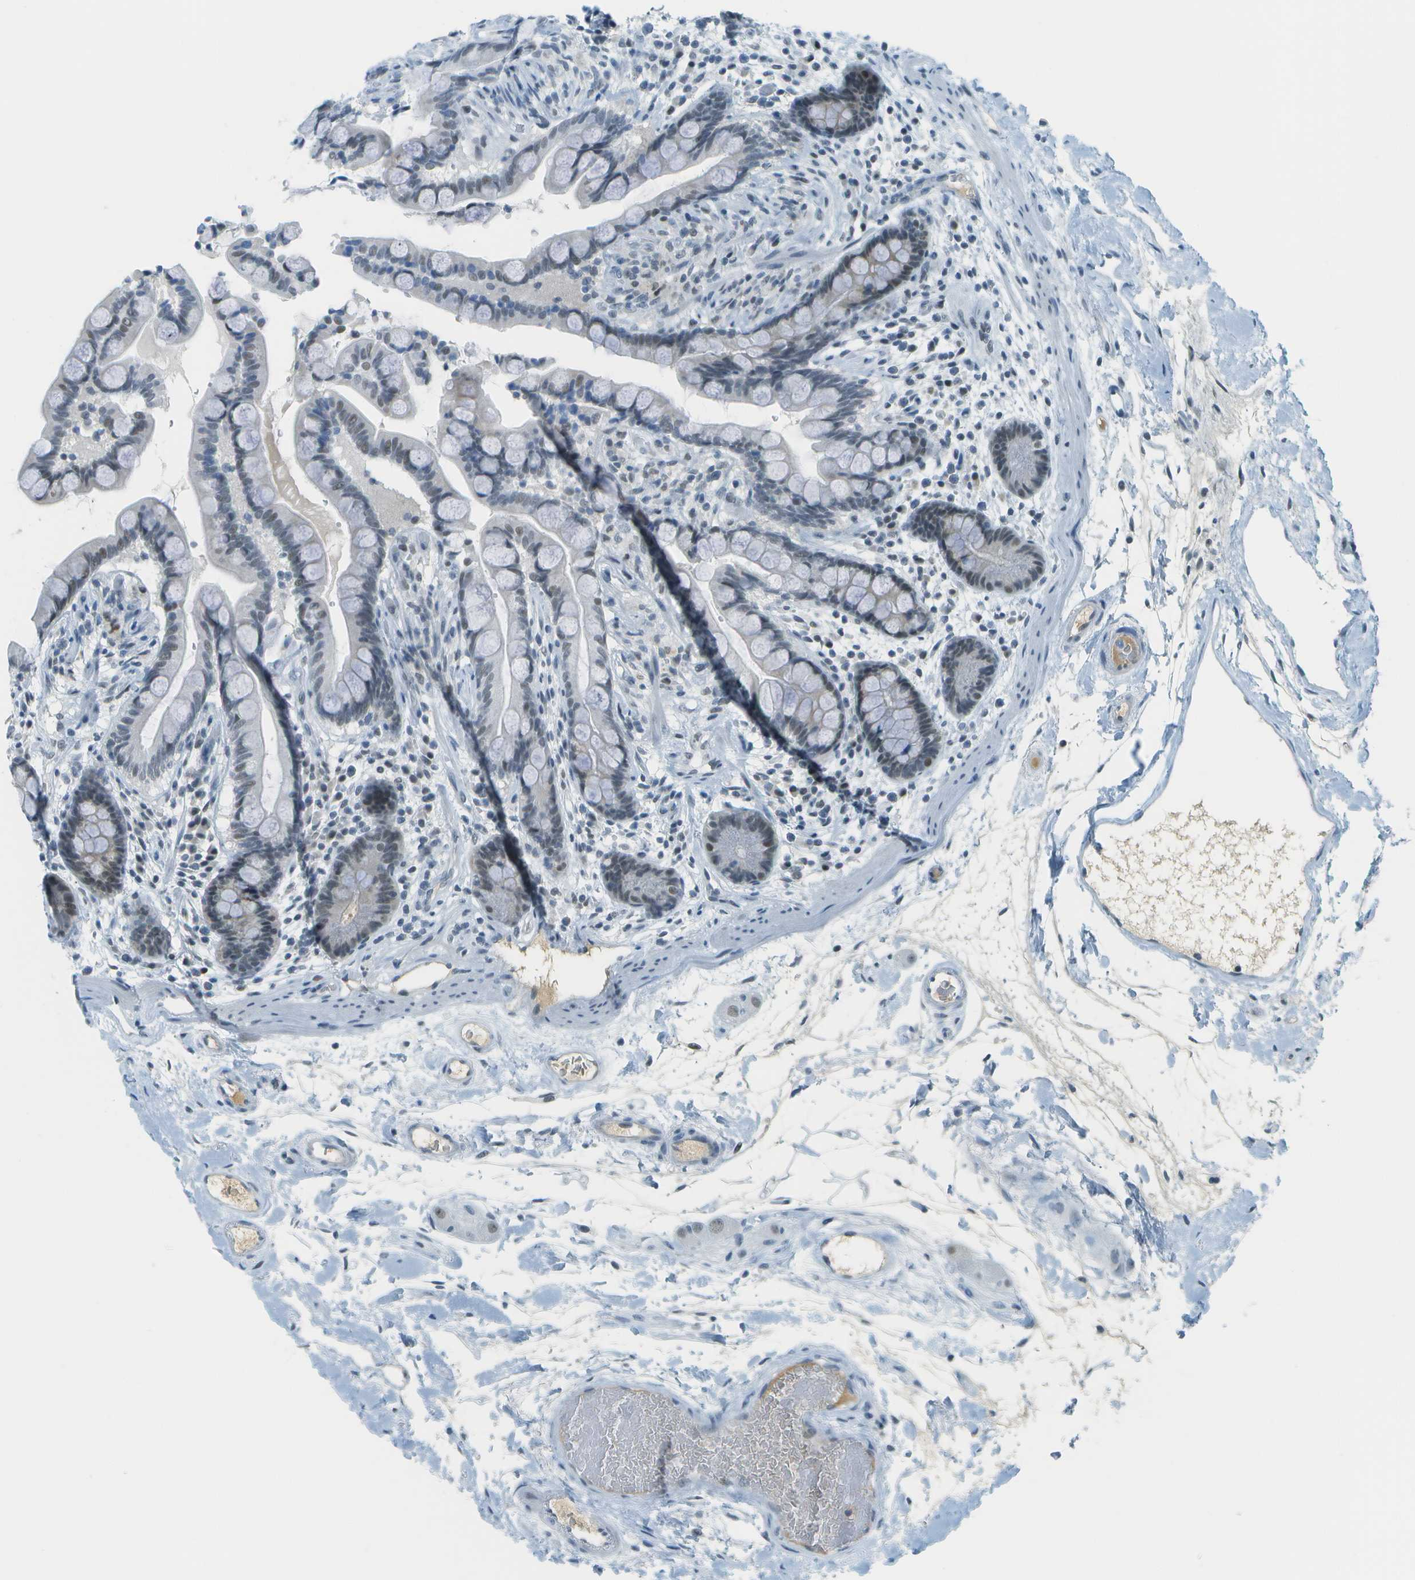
{"staining": {"intensity": "negative", "quantity": "none", "location": "none"}, "tissue": "colon", "cell_type": "Endothelial cells", "image_type": "normal", "snomed": [{"axis": "morphology", "description": "Normal tissue, NOS"}, {"axis": "topography", "description": "Colon"}], "caption": "The immunohistochemistry (IHC) micrograph has no significant expression in endothelial cells of colon. (DAB immunohistochemistry with hematoxylin counter stain).", "gene": "NEK11", "patient": {"sex": "male", "age": 73}}